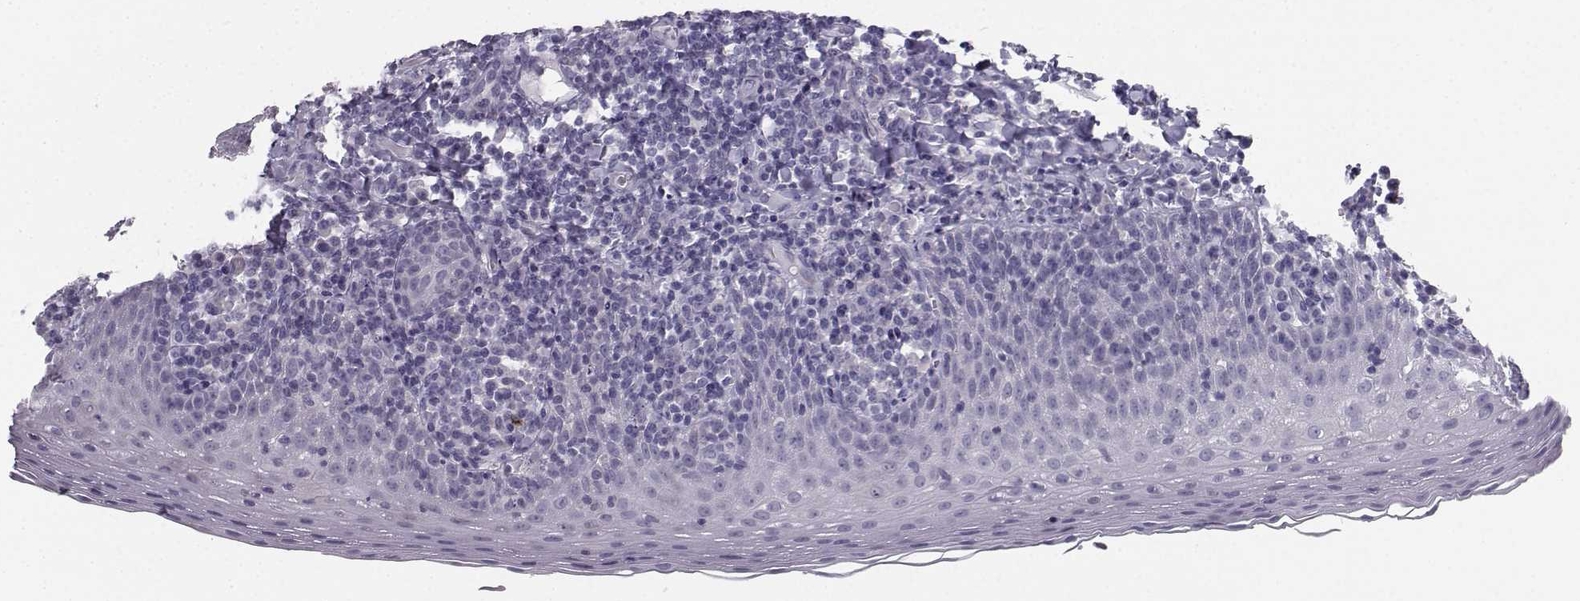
{"staining": {"intensity": "negative", "quantity": "none", "location": "none"}, "tissue": "tonsil", "cell_type": "Germinal center cells", "image_type": "normal", "snomed": [{"axis": "morphology", "description": "Normal tissue, NOS"}, {"axis": "morphology", "description": "Inflammation, NOS"}, {"axis": "topography", "description": "Tonsil"}], "caption": "Immunohistochemistry image of unremarkable tonsil: tonsil stained with DAB (3,3'-diaminobenzidine) displays no significant protein positivity in germinal center cells. (DAB immunohistochemistry visualized using brightfield microscopy, high magnification).", "gene": "SYCE1", "patient": {"sex": "female", "age": 31}}